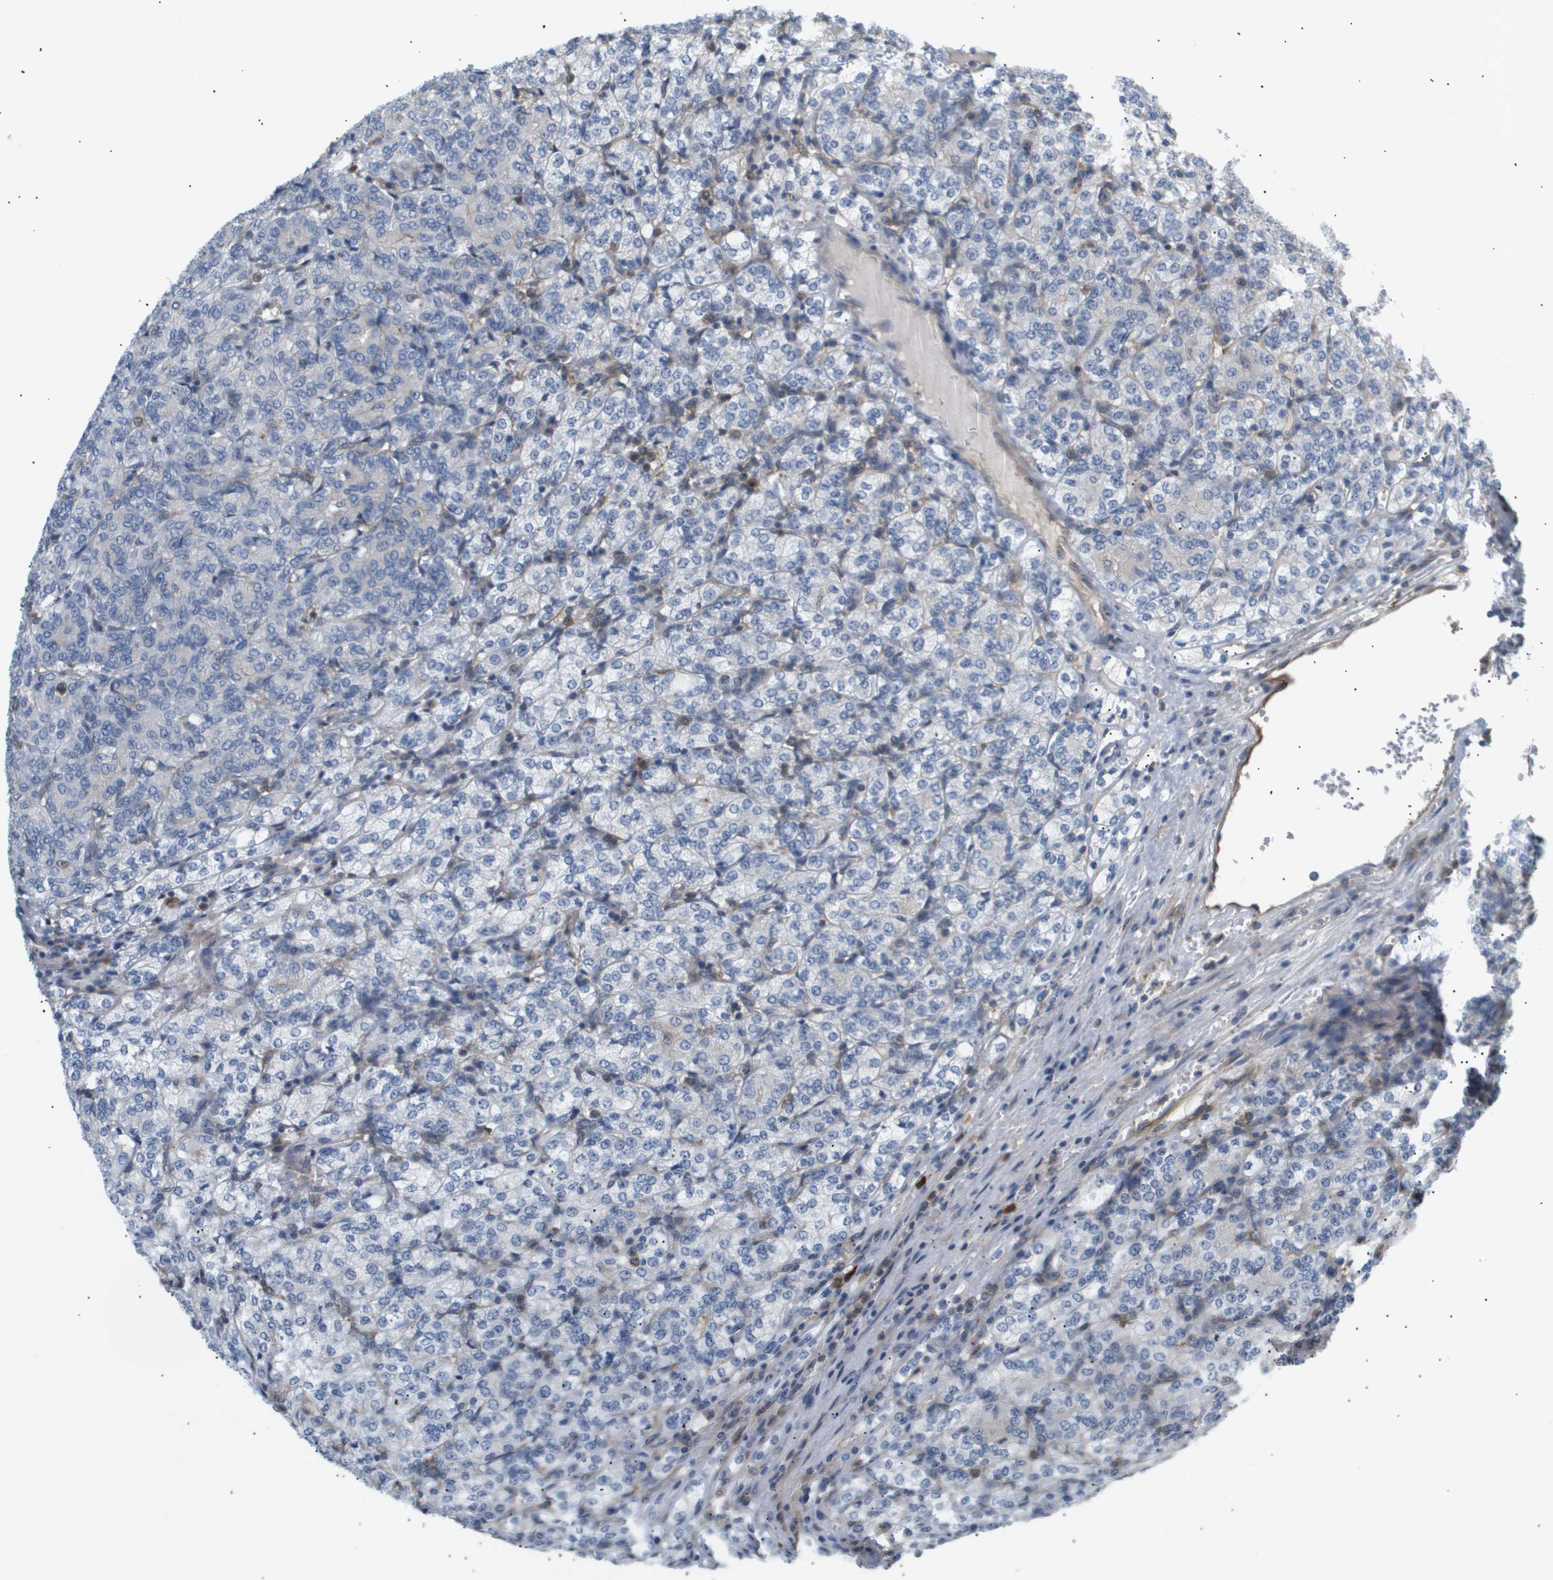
{"staining": {"intensity": "negative", "quantity": "none", "location": "none"}, "tissue": "renal cancer", "cell_type": "Tumor cells", "image_type": "cancer", "snomed": [{"axis": "morphology", "description": "Adenocarcinoma, NOS"}, {"axis": "topography", "description": "Kidney"}], "caption": "Tumor cells are negative for protein expression in human renal cancer.", "gene": "CORO2B", "patient": {"sex": "male", "age": 77}}